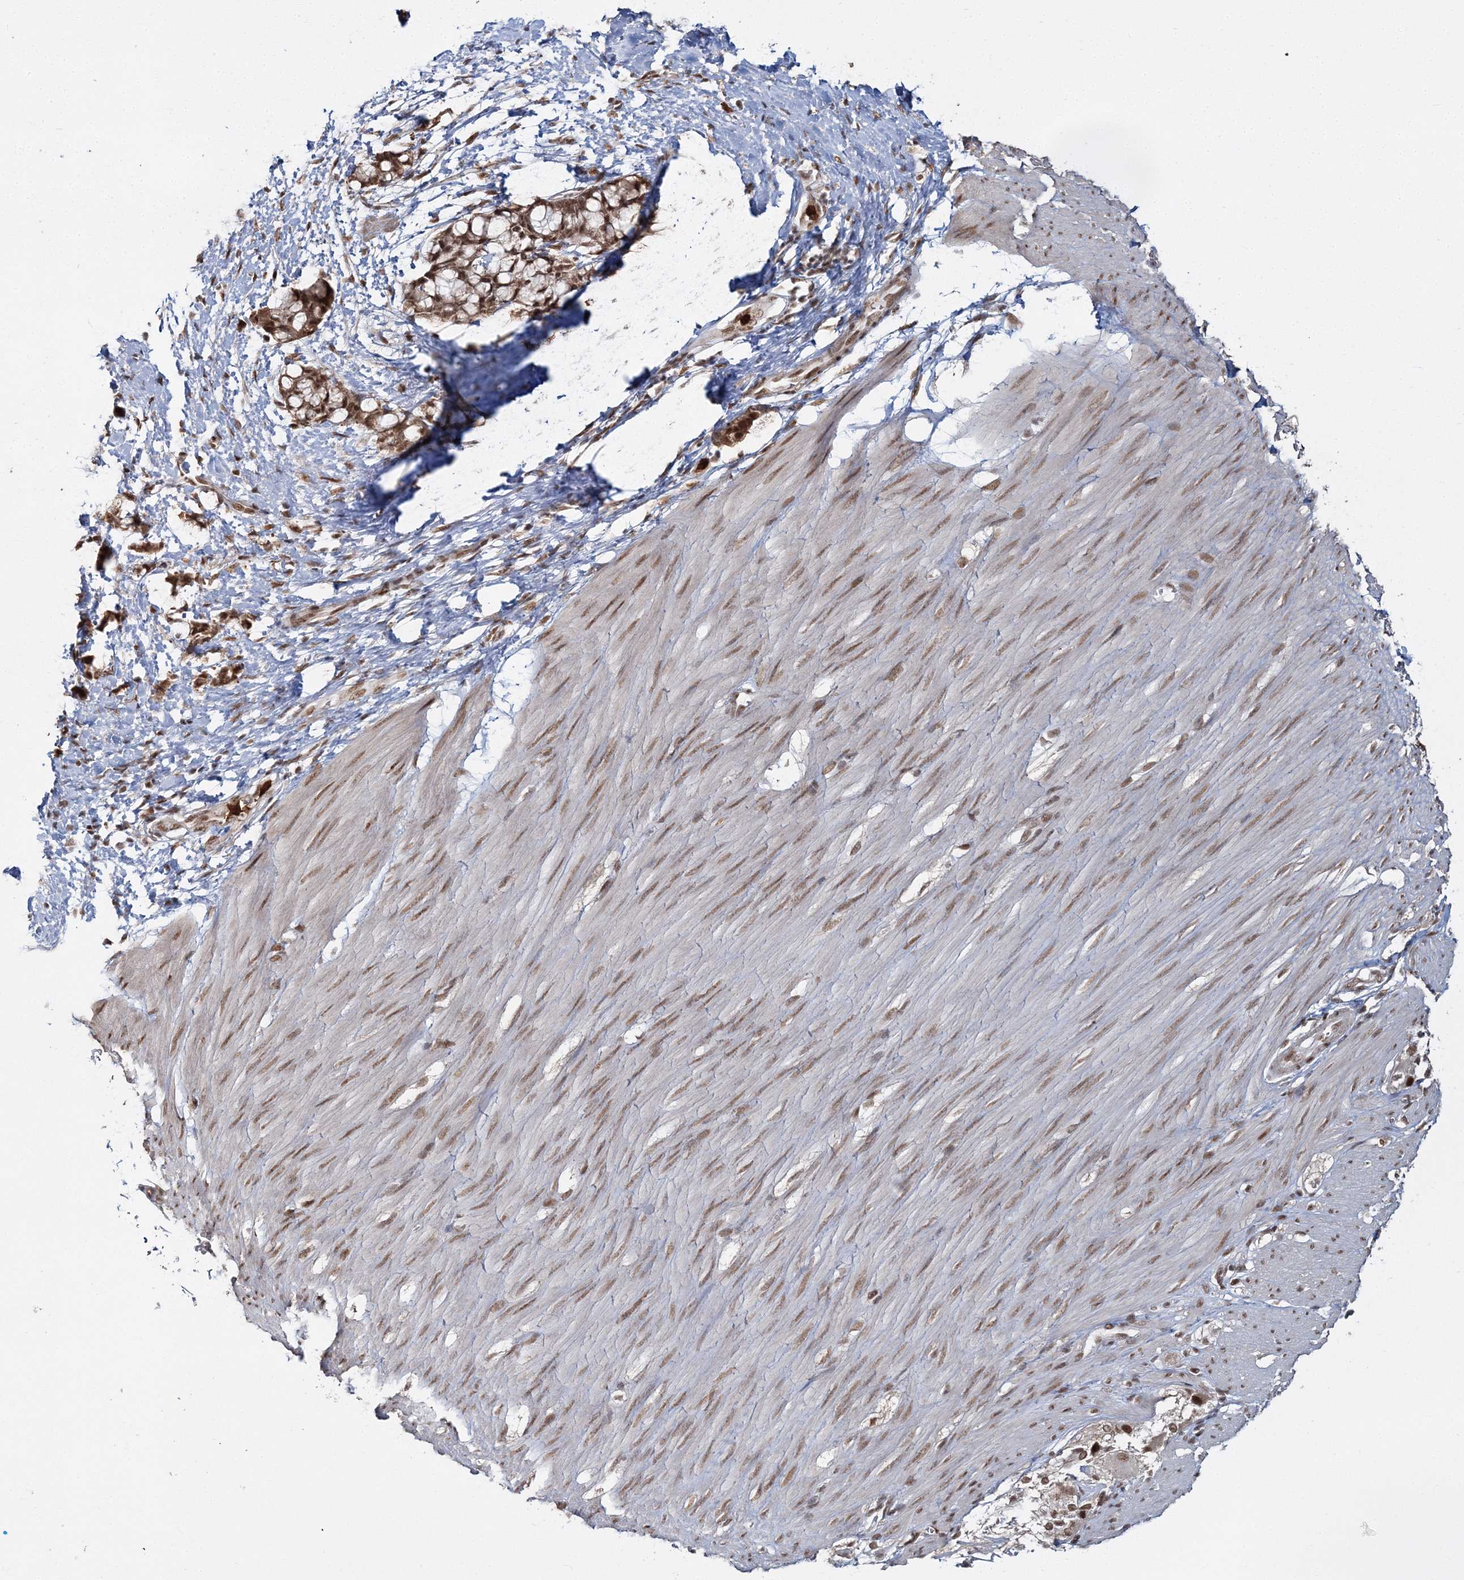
{"staining": {"intensity": "moderate", "quantity": ">75%", "location": "nuclear"}, "tissue": "smooth muscle", "cell_type": "Smooth muscle cells", "image_type": "normal", "snomed": [{"axis": "morphology", "description": "Normal tissue, NOS"}, {"axis": "morphology", "description": "Adenocarcinoma, NOS"}, {"axis": "topography", "description": "Colon"}, {"axis": "topography", "description": "Peripheral nerve tissue"}], "caption": "Immunohistochemistry (IHC) of unremarkable smooth muscle demonstrates medium levels of moderate nuclear positivity in about >75% of smooth muscle cells. Immunohistochemistry stains the protein in brown and the nuclei are stained blue.", "gene": "ENSG00000290315", "patient": {"sex": "male", "age": 14}}